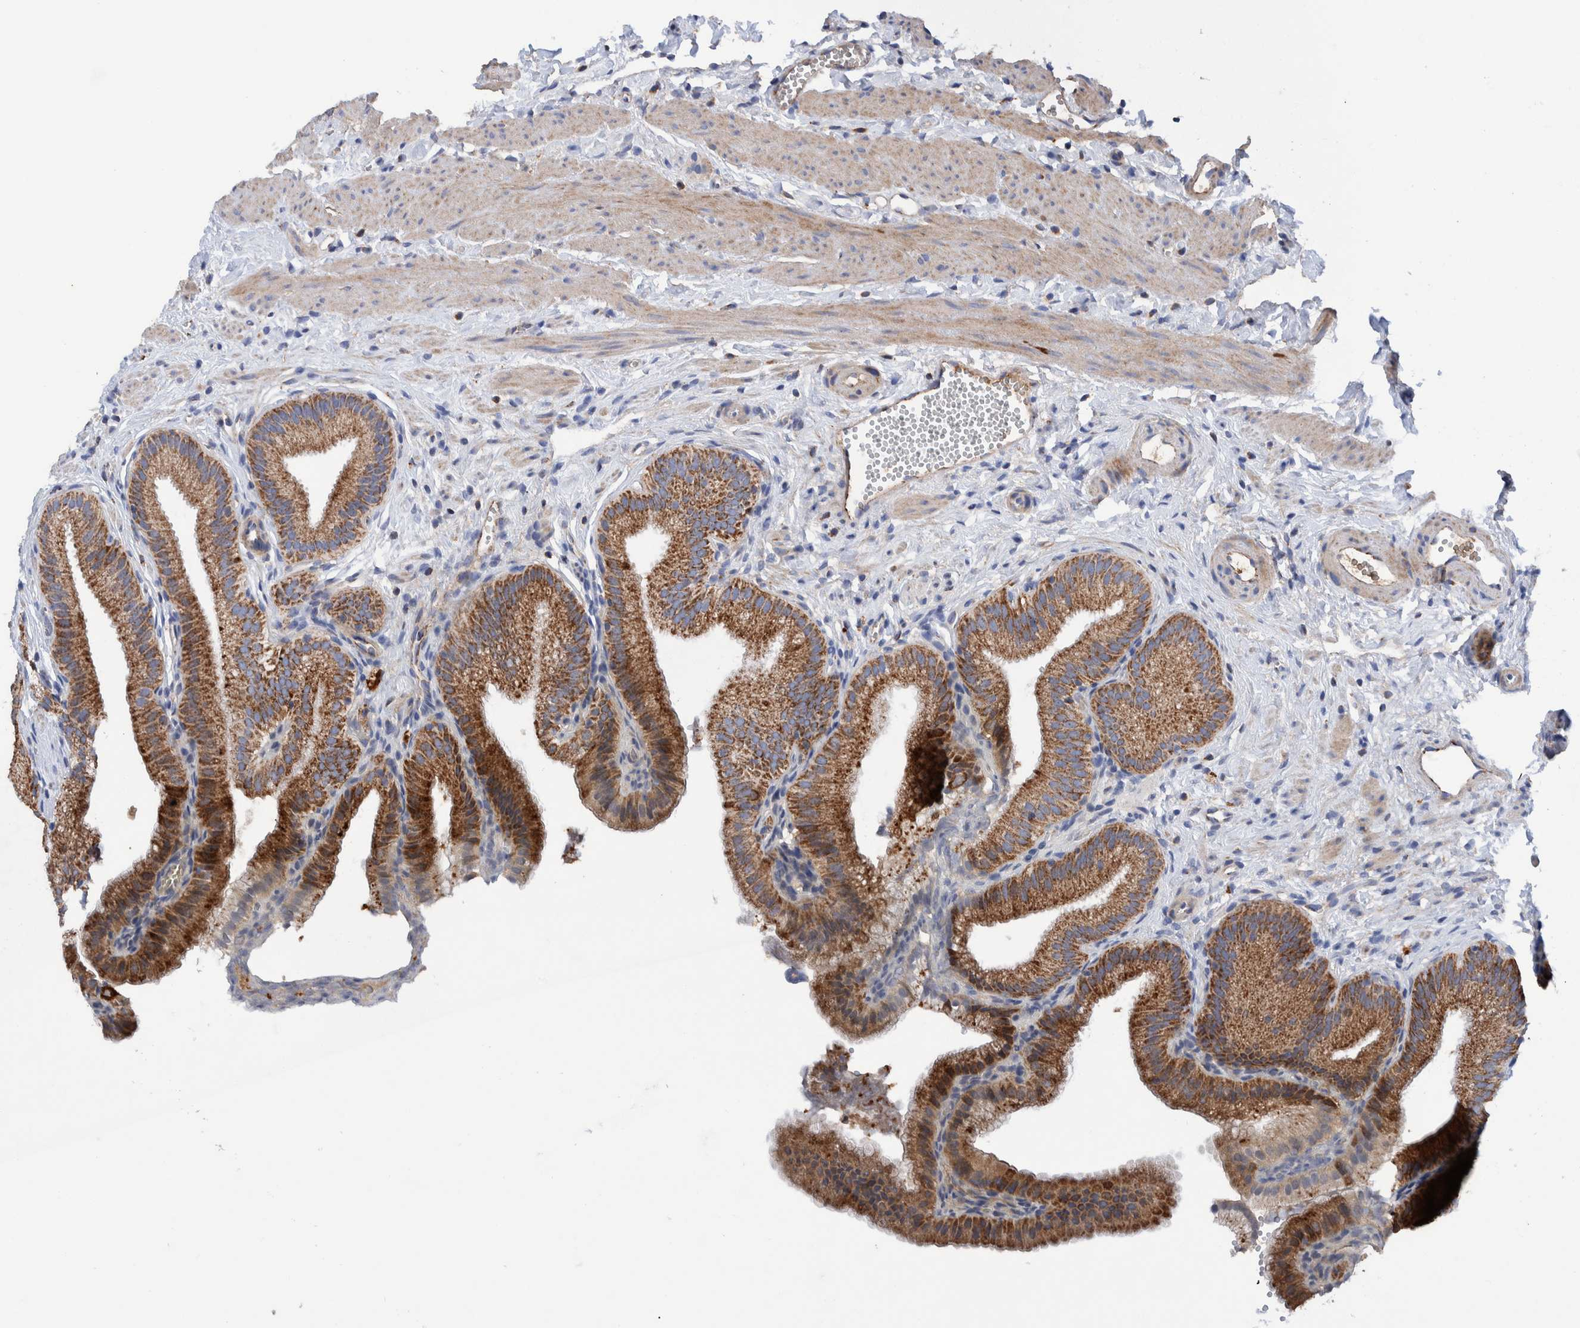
{"staining": {"intensity": "strong", "quantity": ">75%", "location": "cytoplasmic/membranous"}, "tissue": "gallbladder", "cell_type": "Glandular cells", "image_type": "normal", "snomed": [{"axis": "morphology", "description": "Normal tissue, NOS"}, {"axis": "topography", "description": "Gallbladder"}], "caption": "Normal gallbladder was stained to show a protein in brown. There is high levels of strong cytoplasmic/membranous expression in approximately >75% of glandular cells.", "gene": "DECR1", "patient": {"sex": "male", "age": 38}}